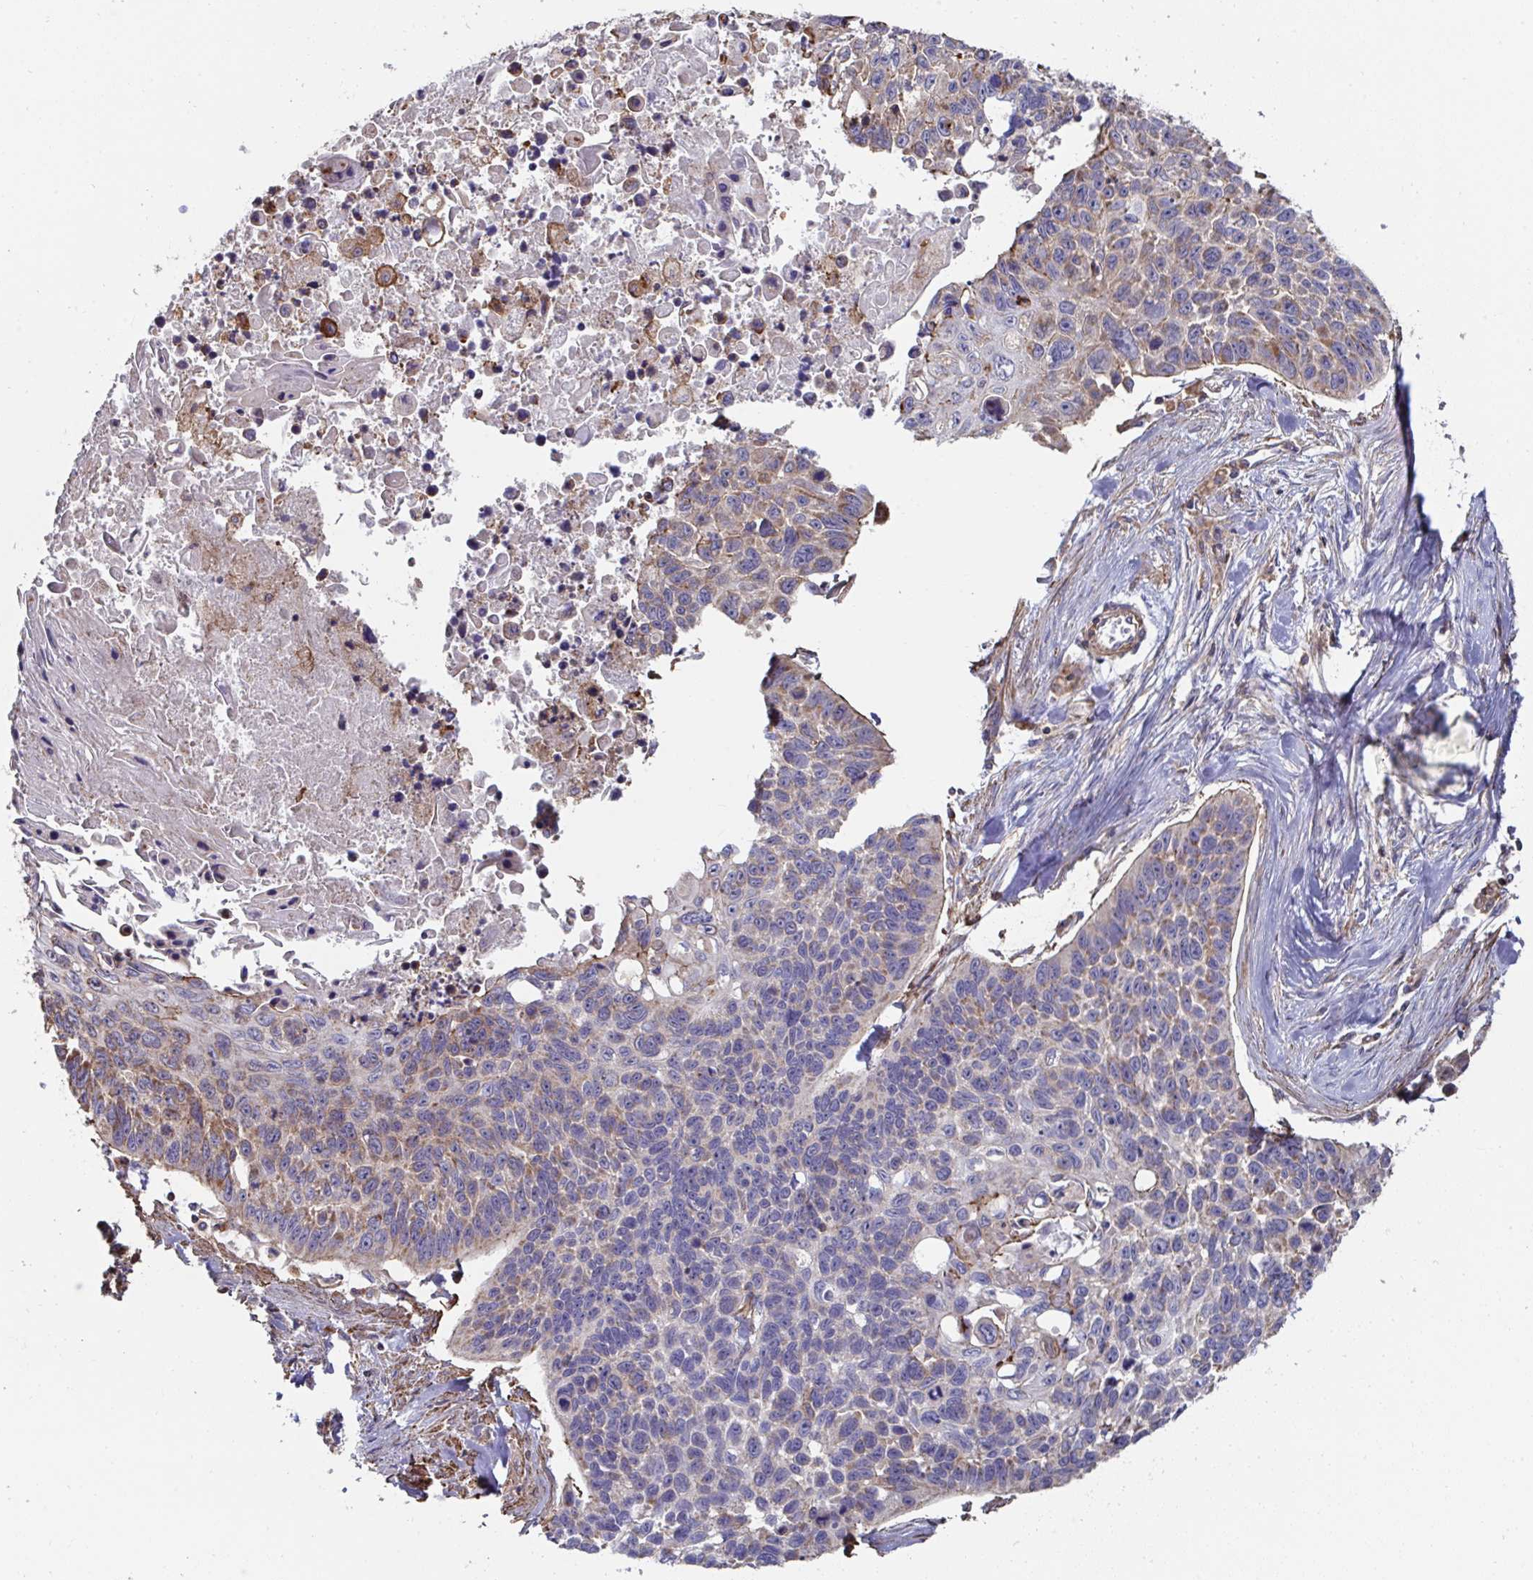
{"staining": {"intensity": "moderate", "quantity": "<25%", "location": "cytoplasmic/membranous"}, "tissue": "lung cancer", "cell_type": "Tumor cells", "image_type": "cancer", "snomed": [{"axis": "morphology", "description": "Squamous cell carcinoma, NOS"}, {"axis": "topography", "description": "Lung"}], "caption": "Brown immunohistochemical staining in human squamous cell carcinoma (lung) exhibits moderate cytoplasmic/membranous positivity in approximately <25% of tumor cells.", "gene": "DZANK1", "patient": {"sex": "male", "age": 62}}